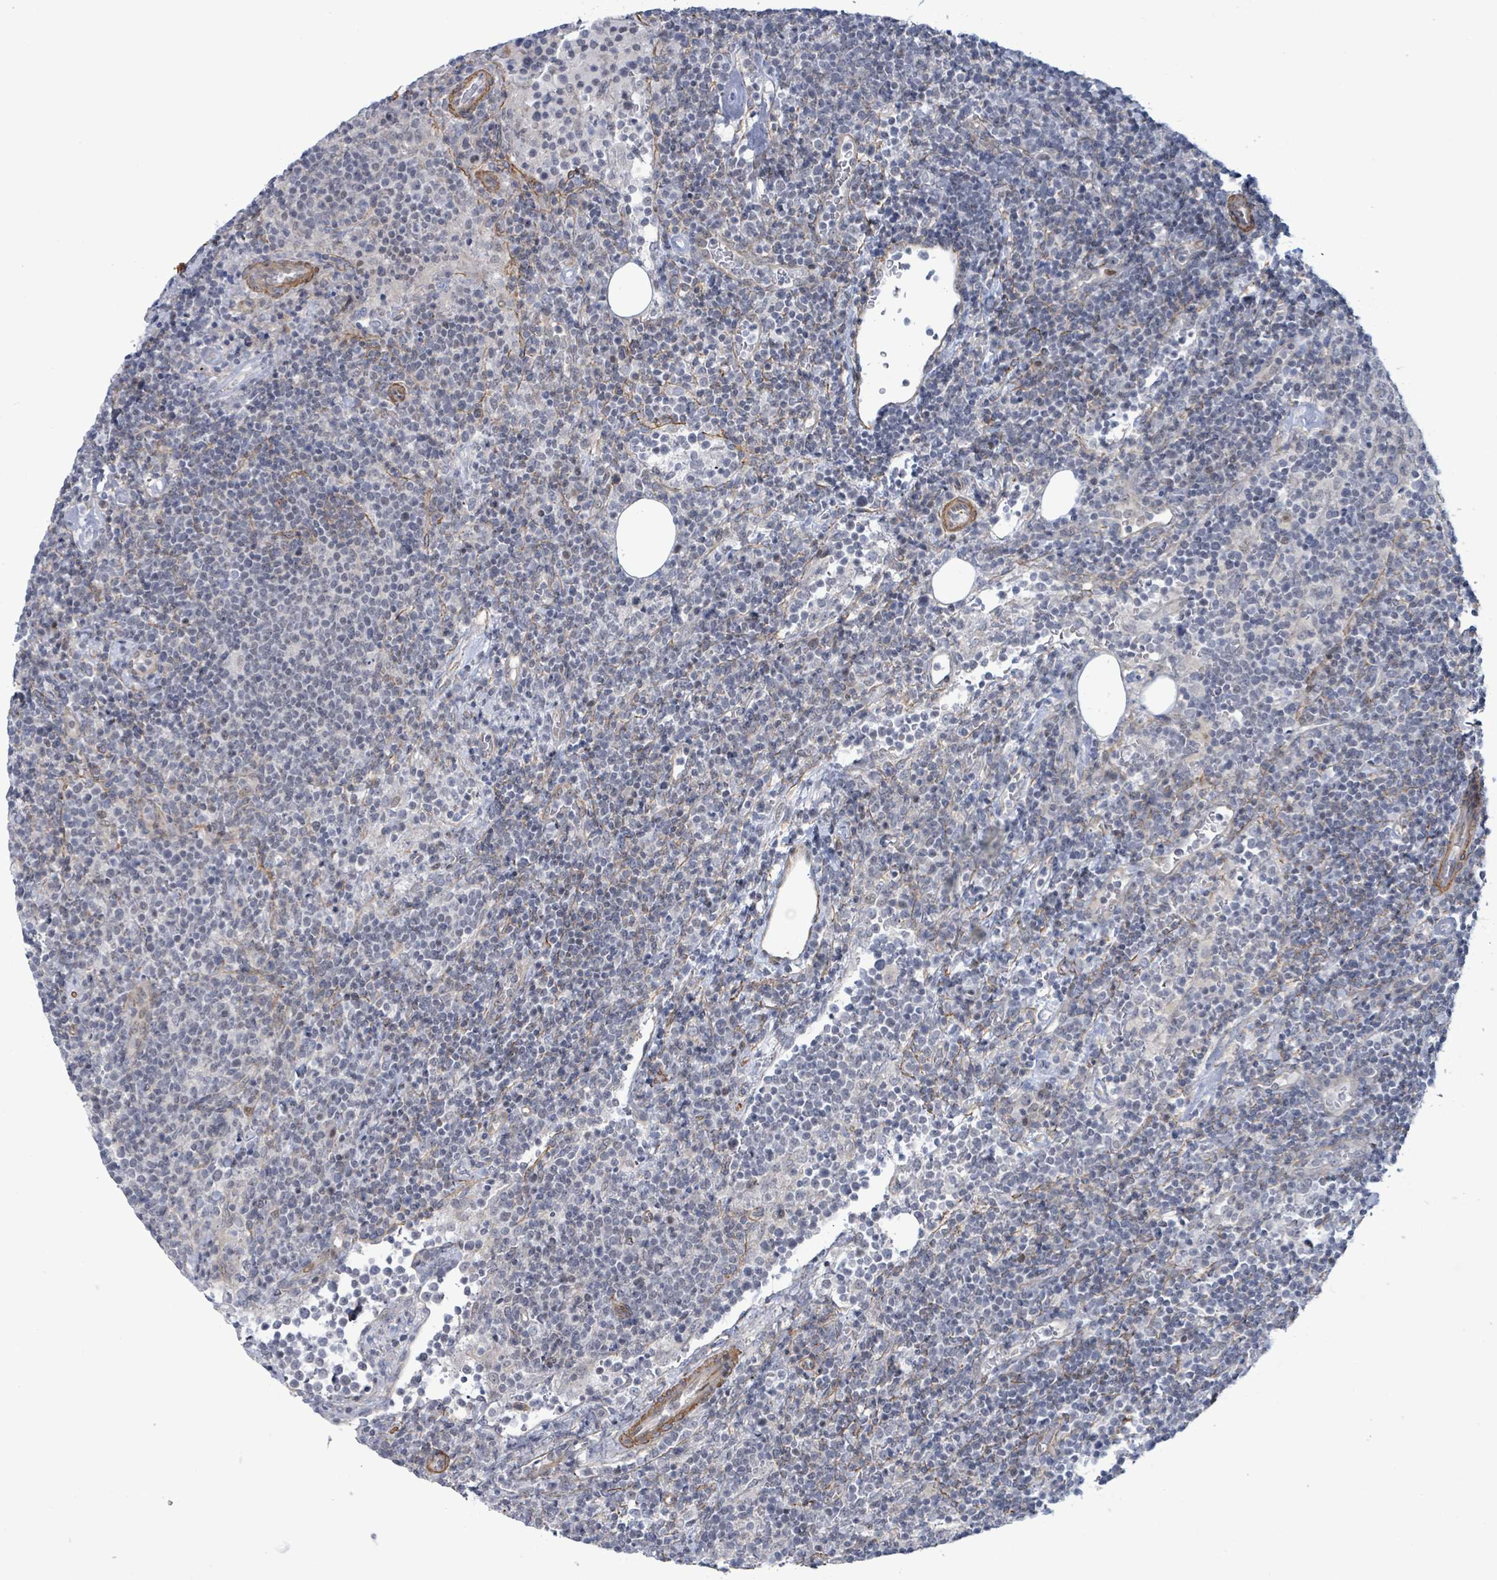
{"staining": {"intensity": "negative", "quantity": "none", "location": "none"}, "tissue": "lymphoma", "cell_type": "Tumor cells", "image_type": "cancer", "snomed": [{"axis": "morphology", "description": "Malignant lymphoma, non-Hodgkin's type, High grade"}, {"axis": "topography", "description": "Lymph node"}], "caption": "Immunohistochemistry (IHC) photomicrograph of neoplastic tissue: lymphoma stained with DAB (3,3'-diaminobenzidine) demonstrates no significant protein staining in tumor cells.", "gene": "DMRTC1B", "patient": {"sex": "male", "age": 61}}